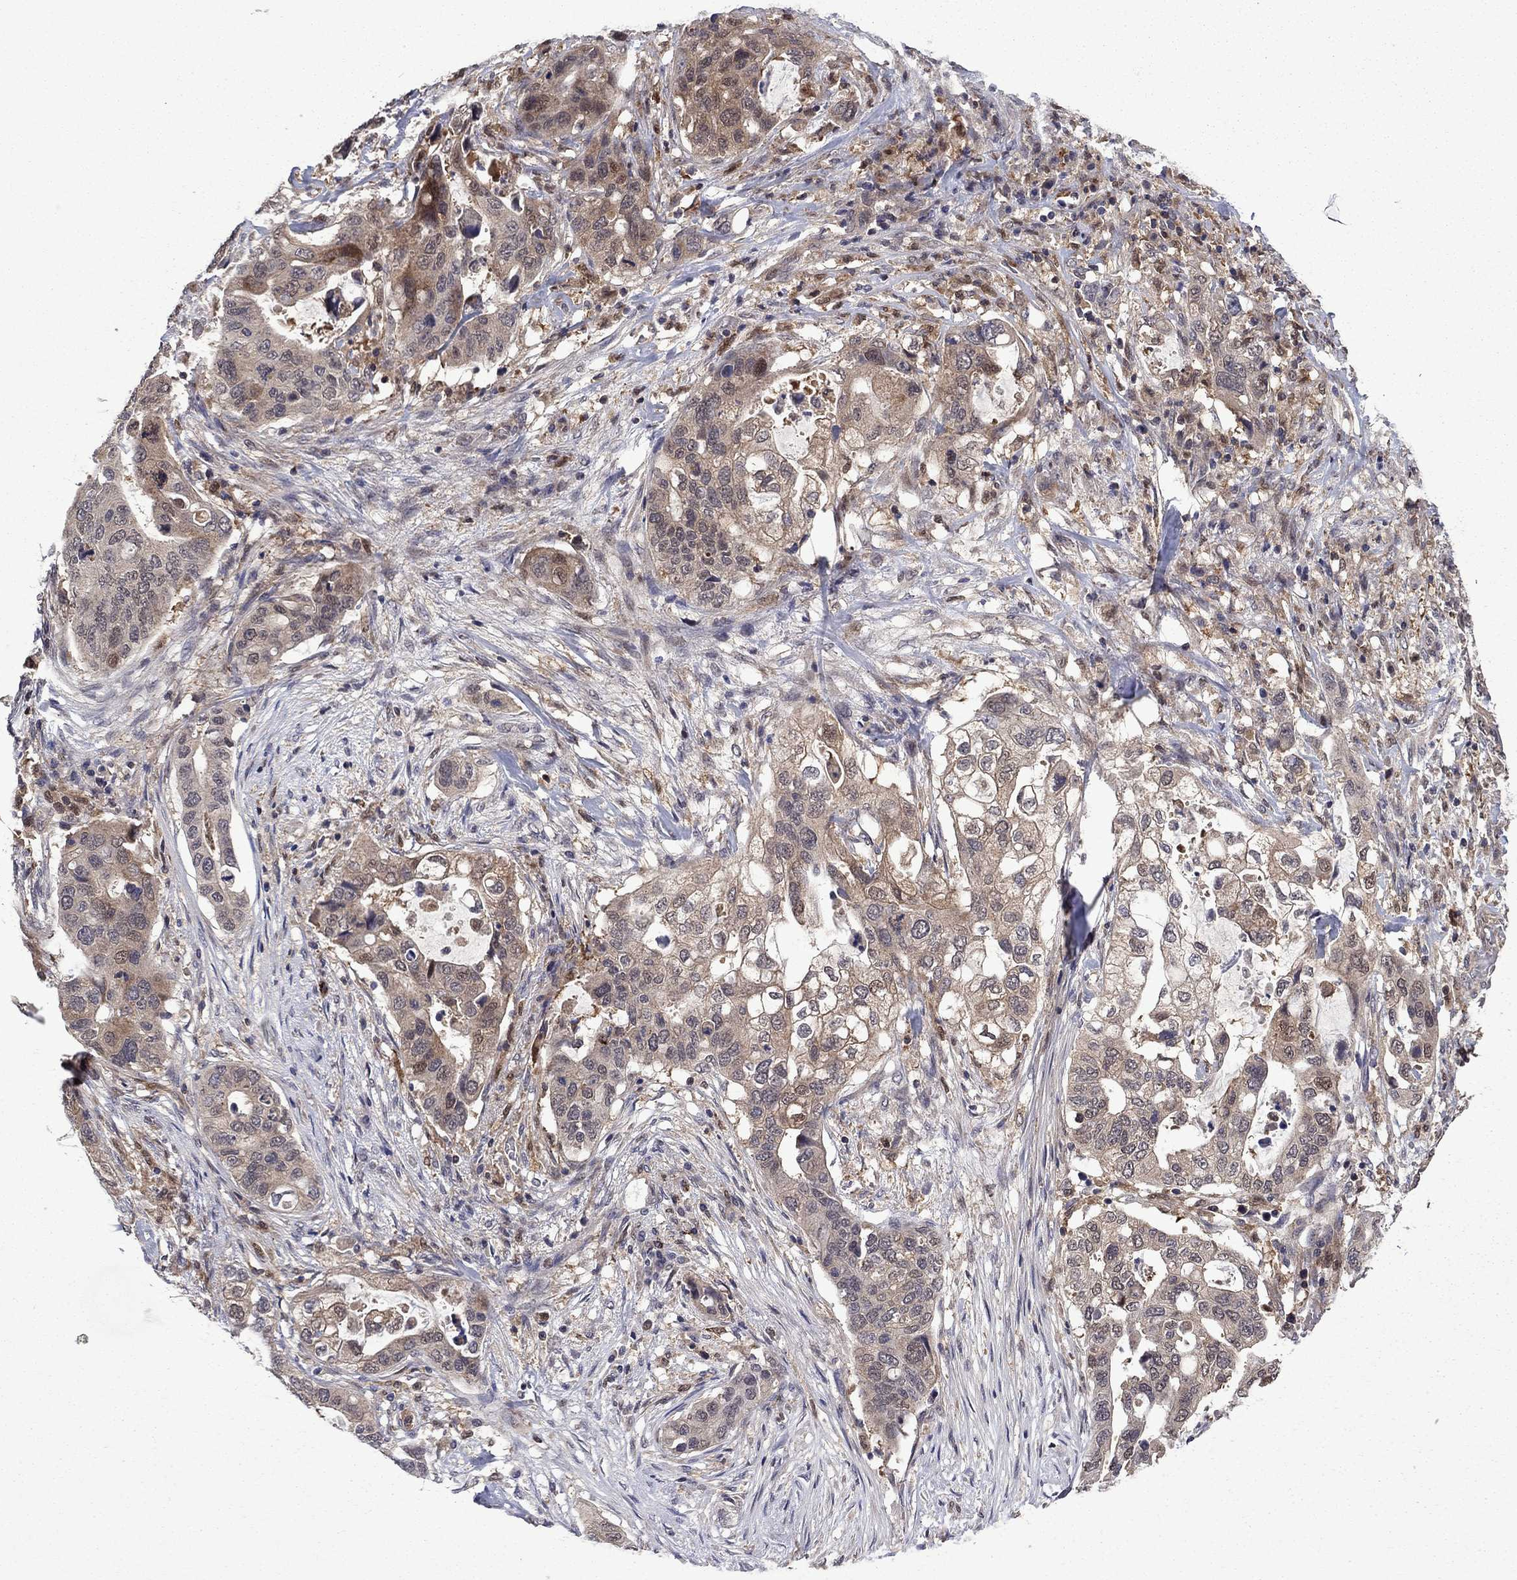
{"staining": {"intensity": "moderate", "quantity": "25%-75%", "location": "cytoplasmic/membranous"}, "tissue": "stomach cancer", "cell_type": "Tumor cells", "image_type": "cancer", "snomed": [{"axis": "morphology", "description": "Adenocarcinoma, NOS"}, {"axis": "topography", "description": "Stomach"}], "caption": "An image of human stomach cancer stained for a protein shows moderate cytoplasmic/membranous brown staining in tumor cells.", "gene": "TPMT", "patient": {"sex": "male", "age": 54}}